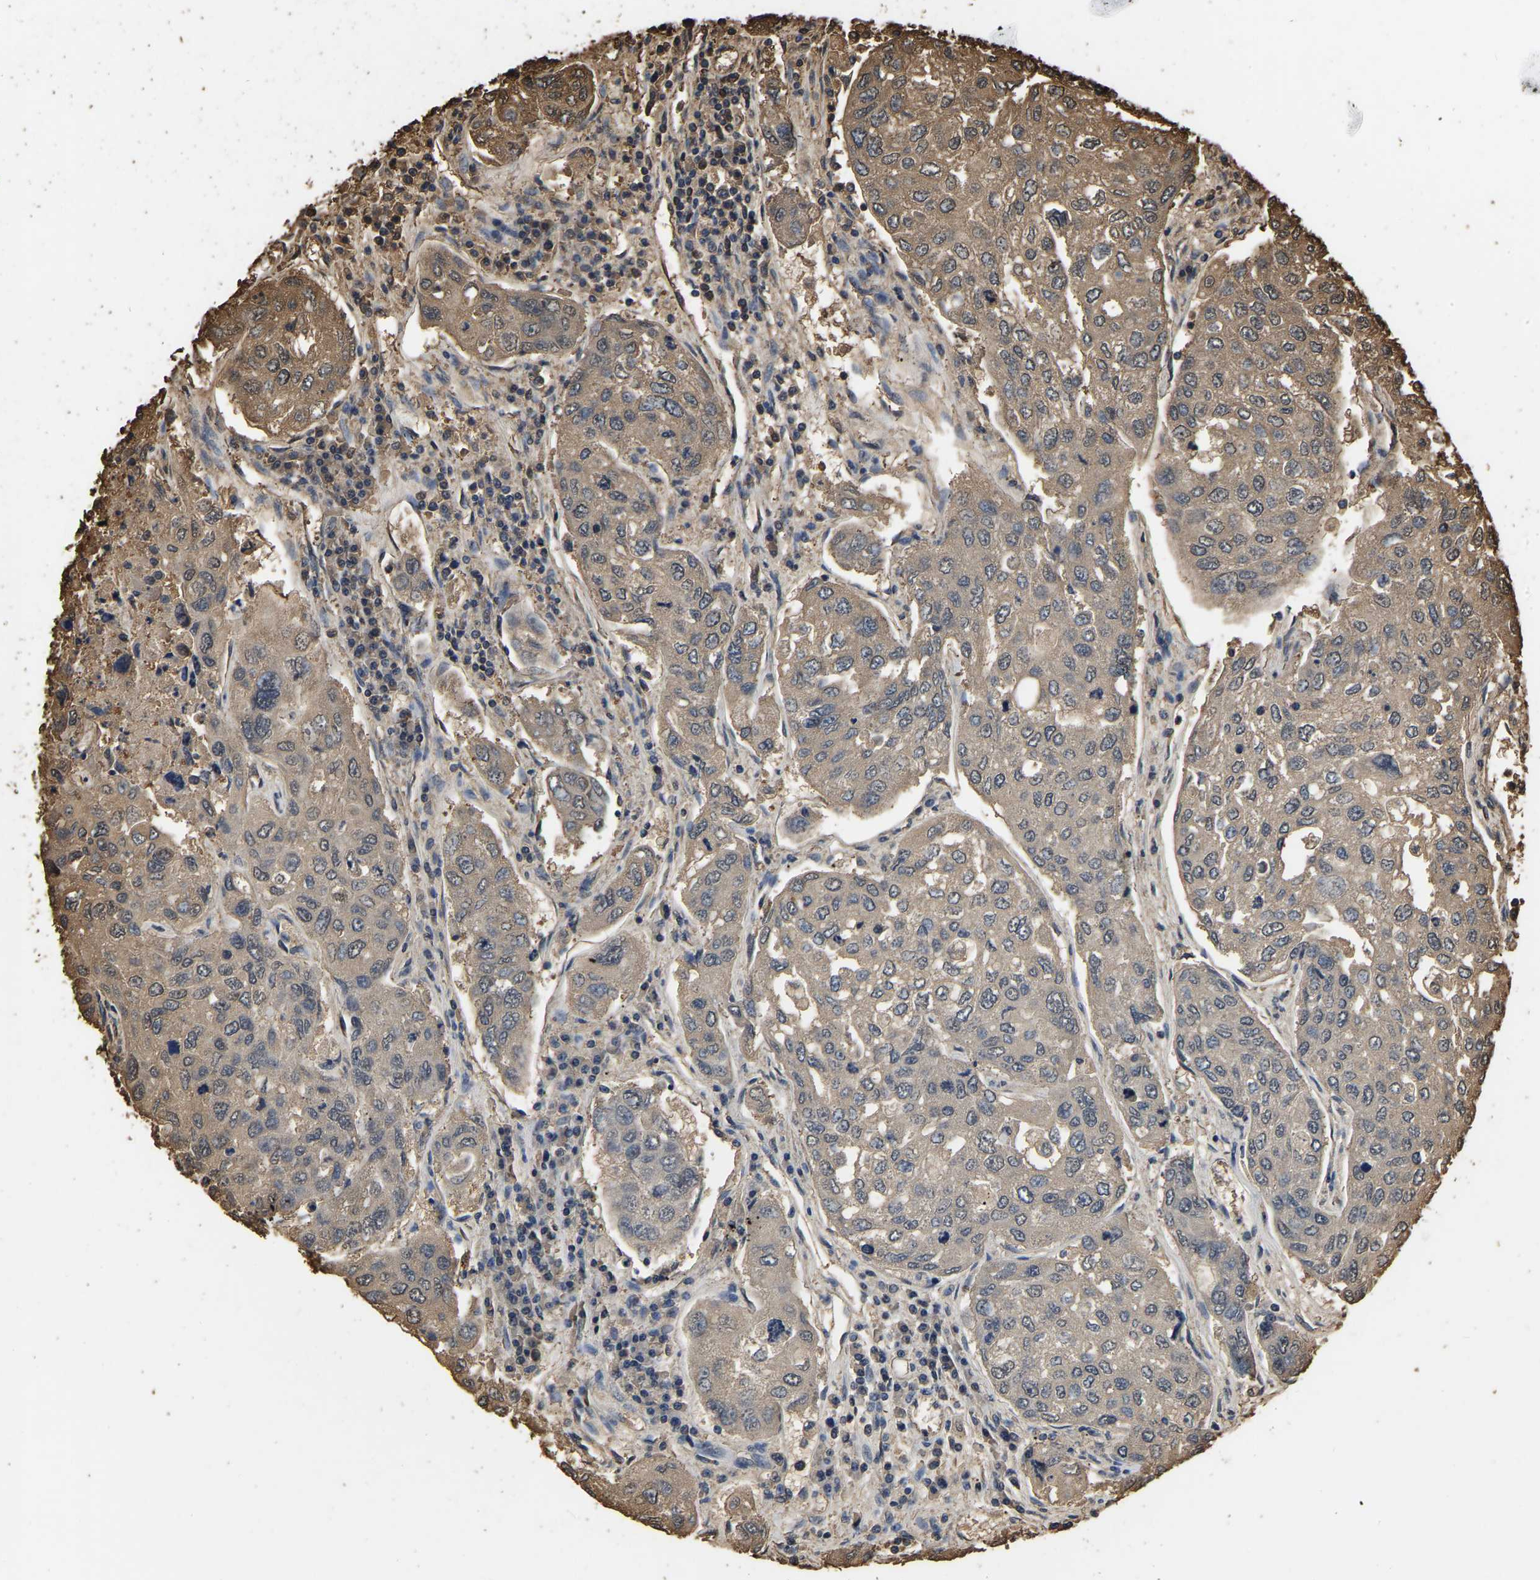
{"staining": {"intensity": "moderate", "quantity": ">75%", "location": "cytoplasmic/membranous"}, "tissue": "urothelial cancer", "cell_type": "Tumor cells", "image_type": "cancer", "snomed": [{"axis": "morphology", "description": "Urothelial carcinoma, High grade"}, {"axis": "topography", "description": "Lymph node"}, {"axis": "topography", "description": "Urinary bladder"}], "caption": "Immunohistochemical staining of human urothelial cancer exhibits medium levels of moderate cytoplasmic/membranous protein positivity in about >75% of tumor cells.", "gene": "LDHB", "patient": {"sex": "male", "age": 51}}